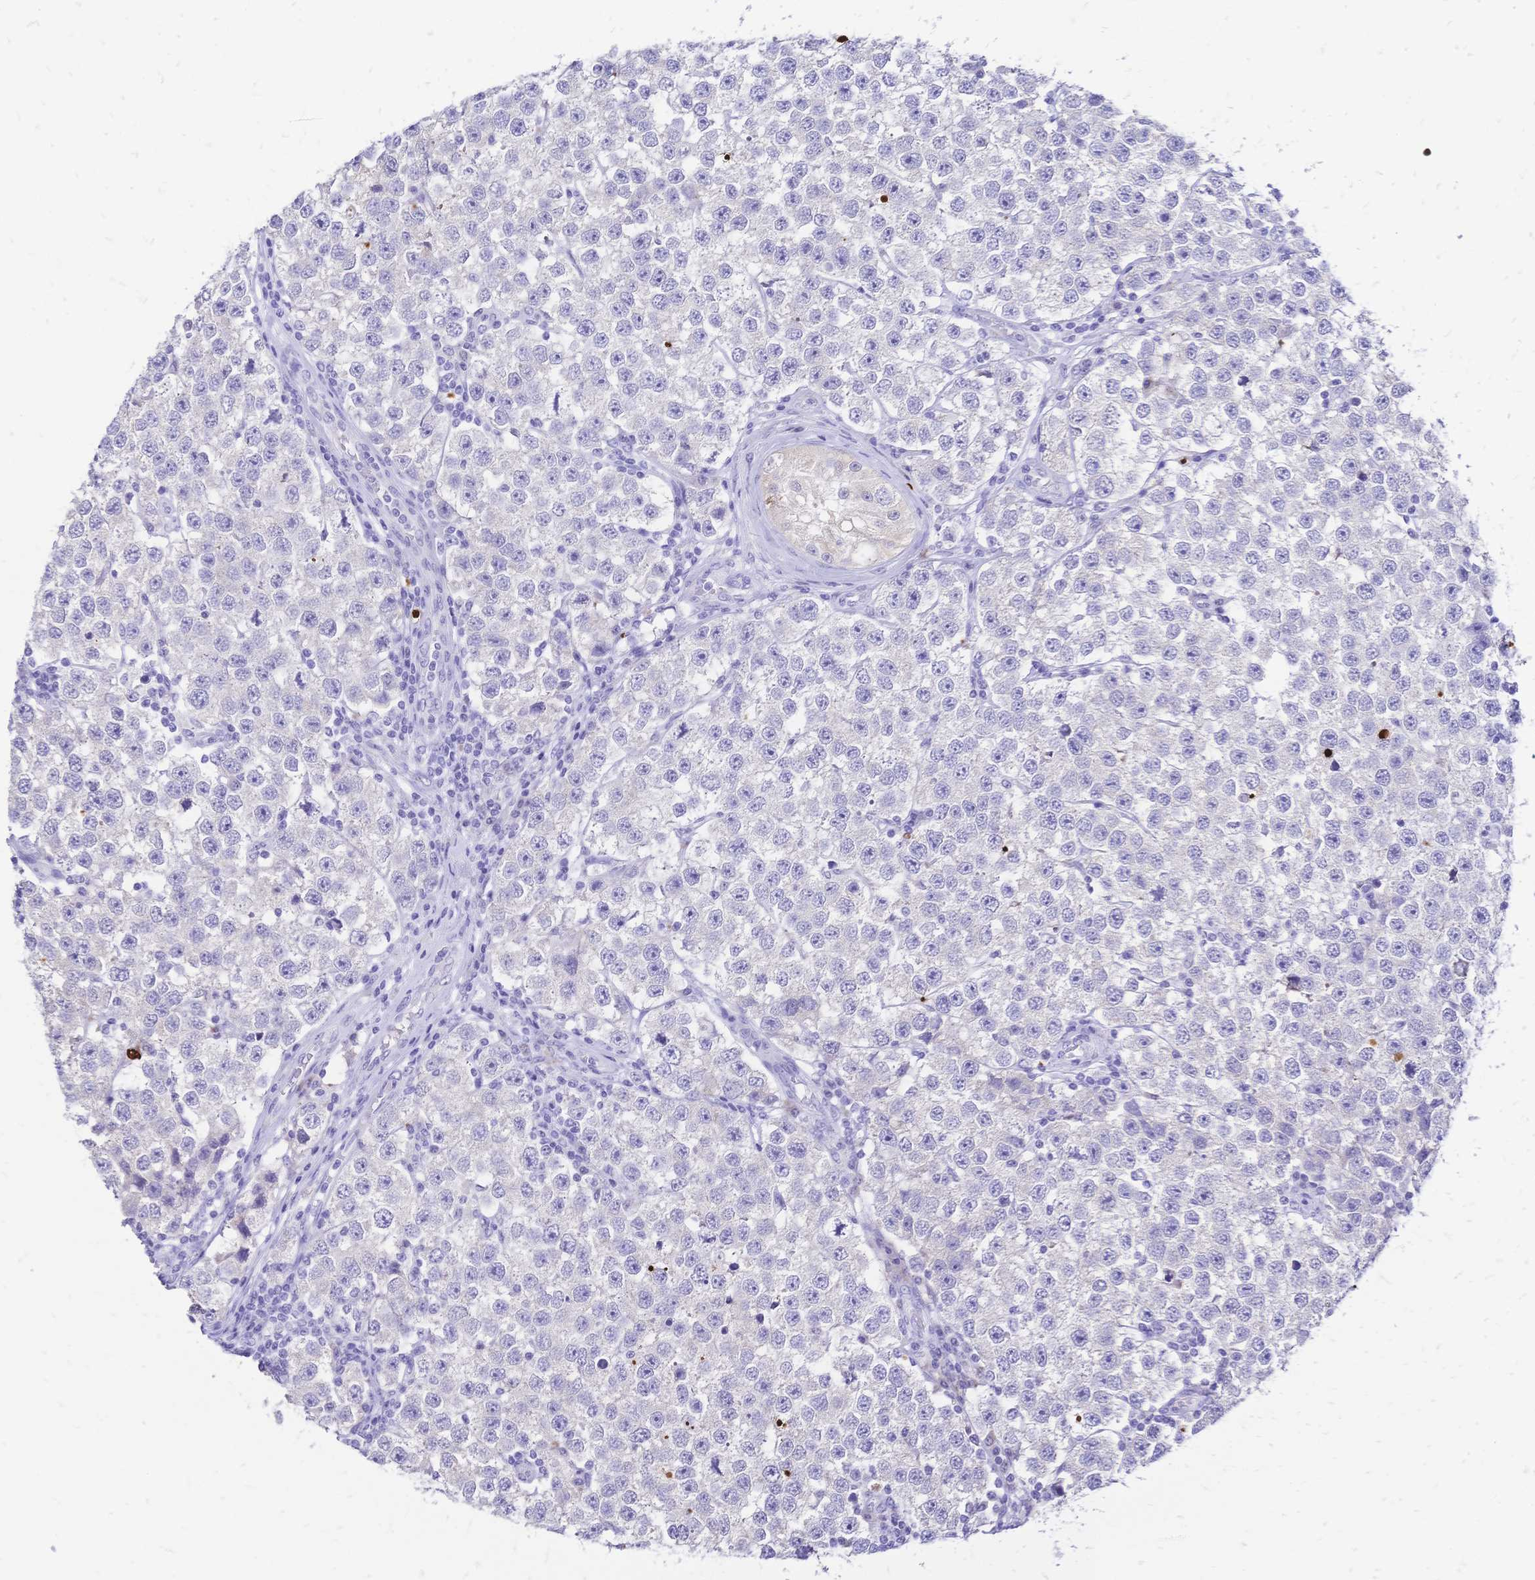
{"staining": {"intensity": "negative", "quantity": "none", "location": "none"}, "tissue": "testis cancer", "cell_type": "Tumor cells", "image_type": "cancer", "snomed": [{"axis": "morphology", "description": "Seminoma, NOS"}, {"axis": "topography", "description": "Testis"}], "caption": "Tumor cells are negative for protein expression in human testis seminoma.", "gene": "GRB7", "patient": {"sex": "male", "age": 34}}